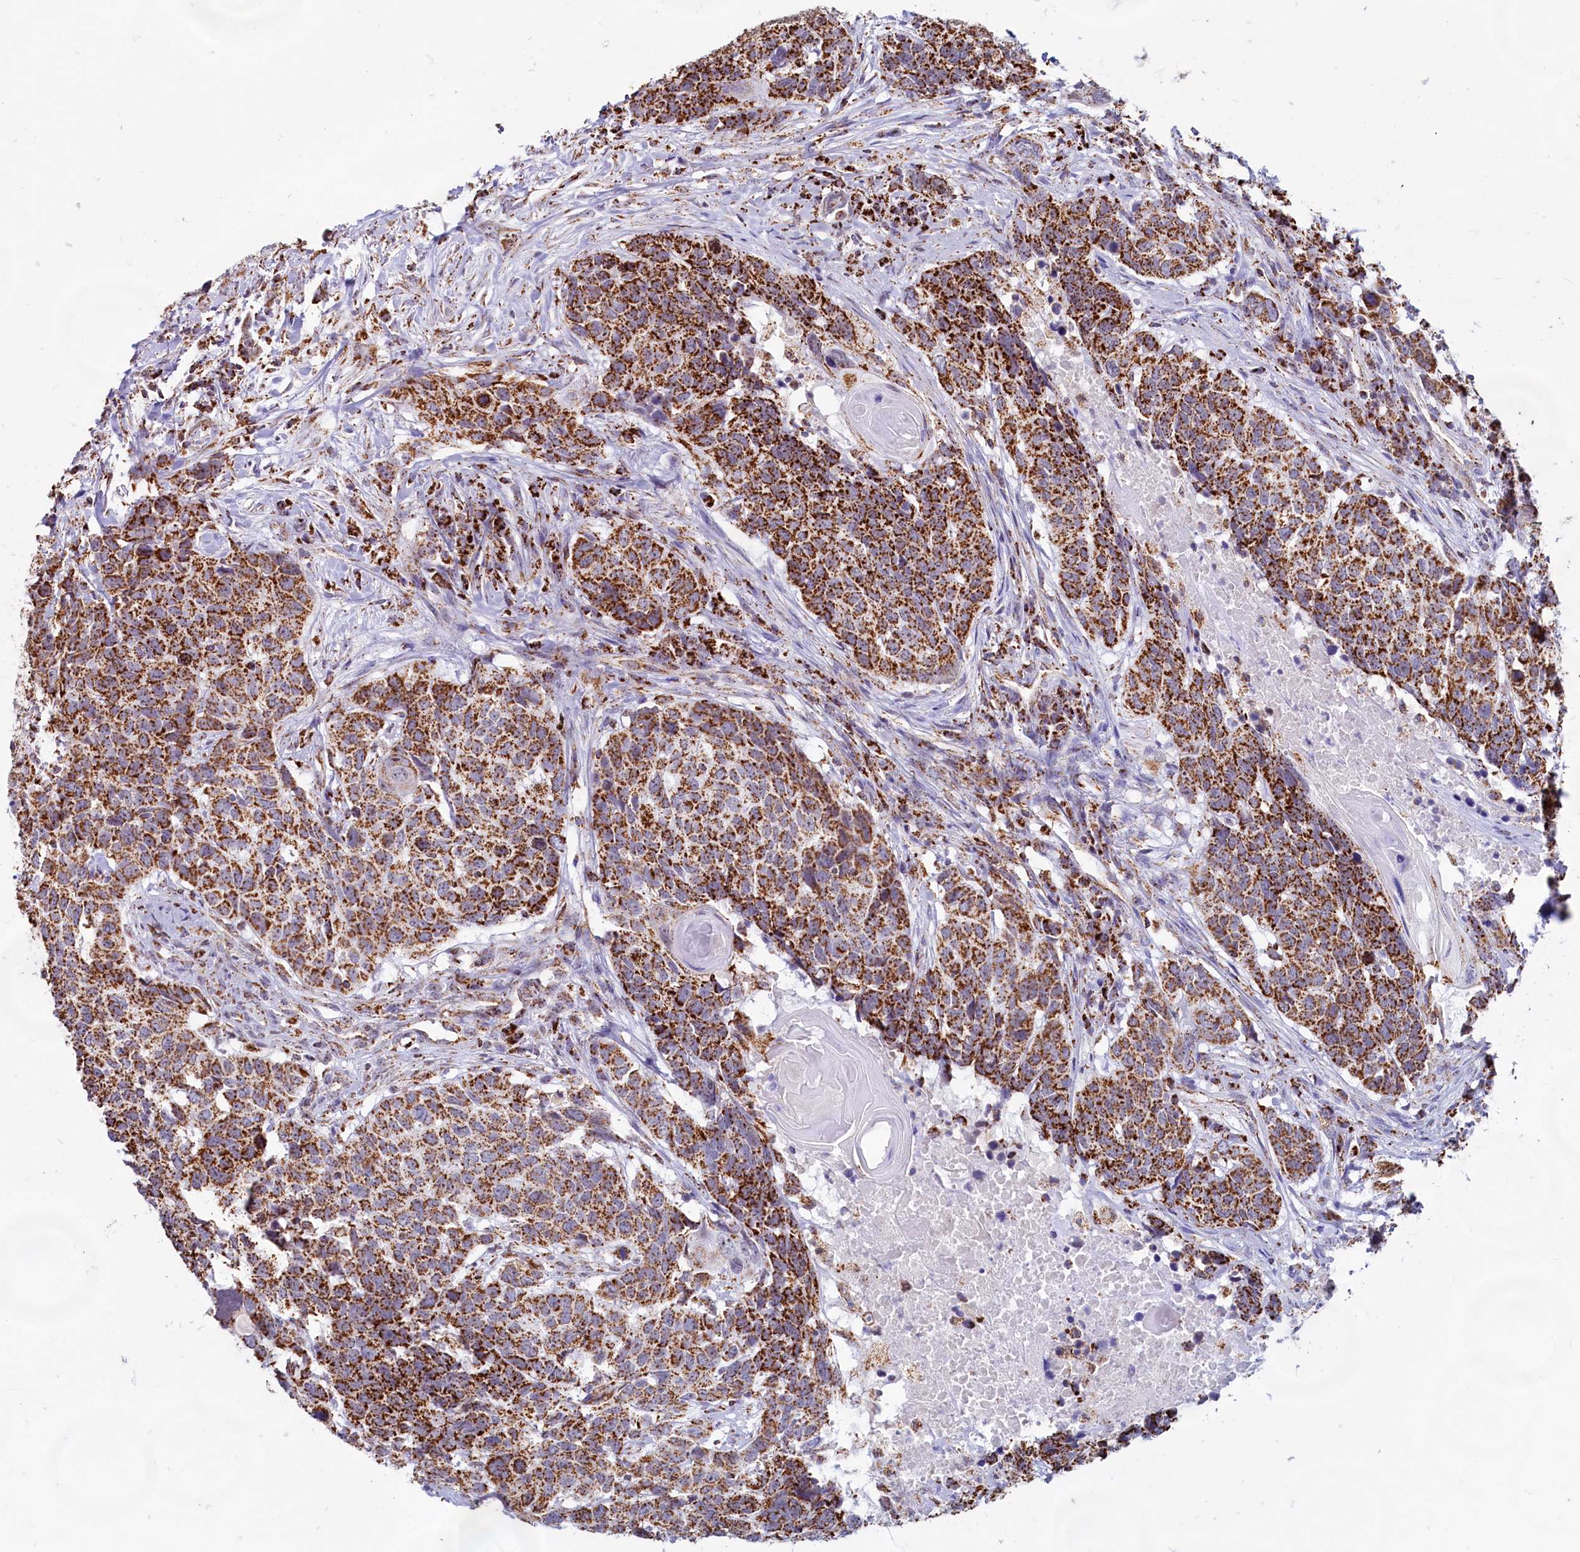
{"staining": {"intensity": "strong", "quantity": ">75%", "location": "cytoplasmic/membranous"}, "tissue": "head and neck cancer", "cell_type": "Tumor cells", "image_type": "cancer", "snomed": [{"axis": "morphology", "description": "Squamous cell carcinoma, NOS"}, {"axis": "topography", "description": "Head-Neck"}], "caption": "About >75% of tumor cells in human head and neck cancer (squamous cell carcinoma) demonstrate strong cytoplasmic/membranous protein staining as visualized by brown immunohistochemical staining.", "gene": "C1D", "patient": {"sex": "male", "age": 66}}